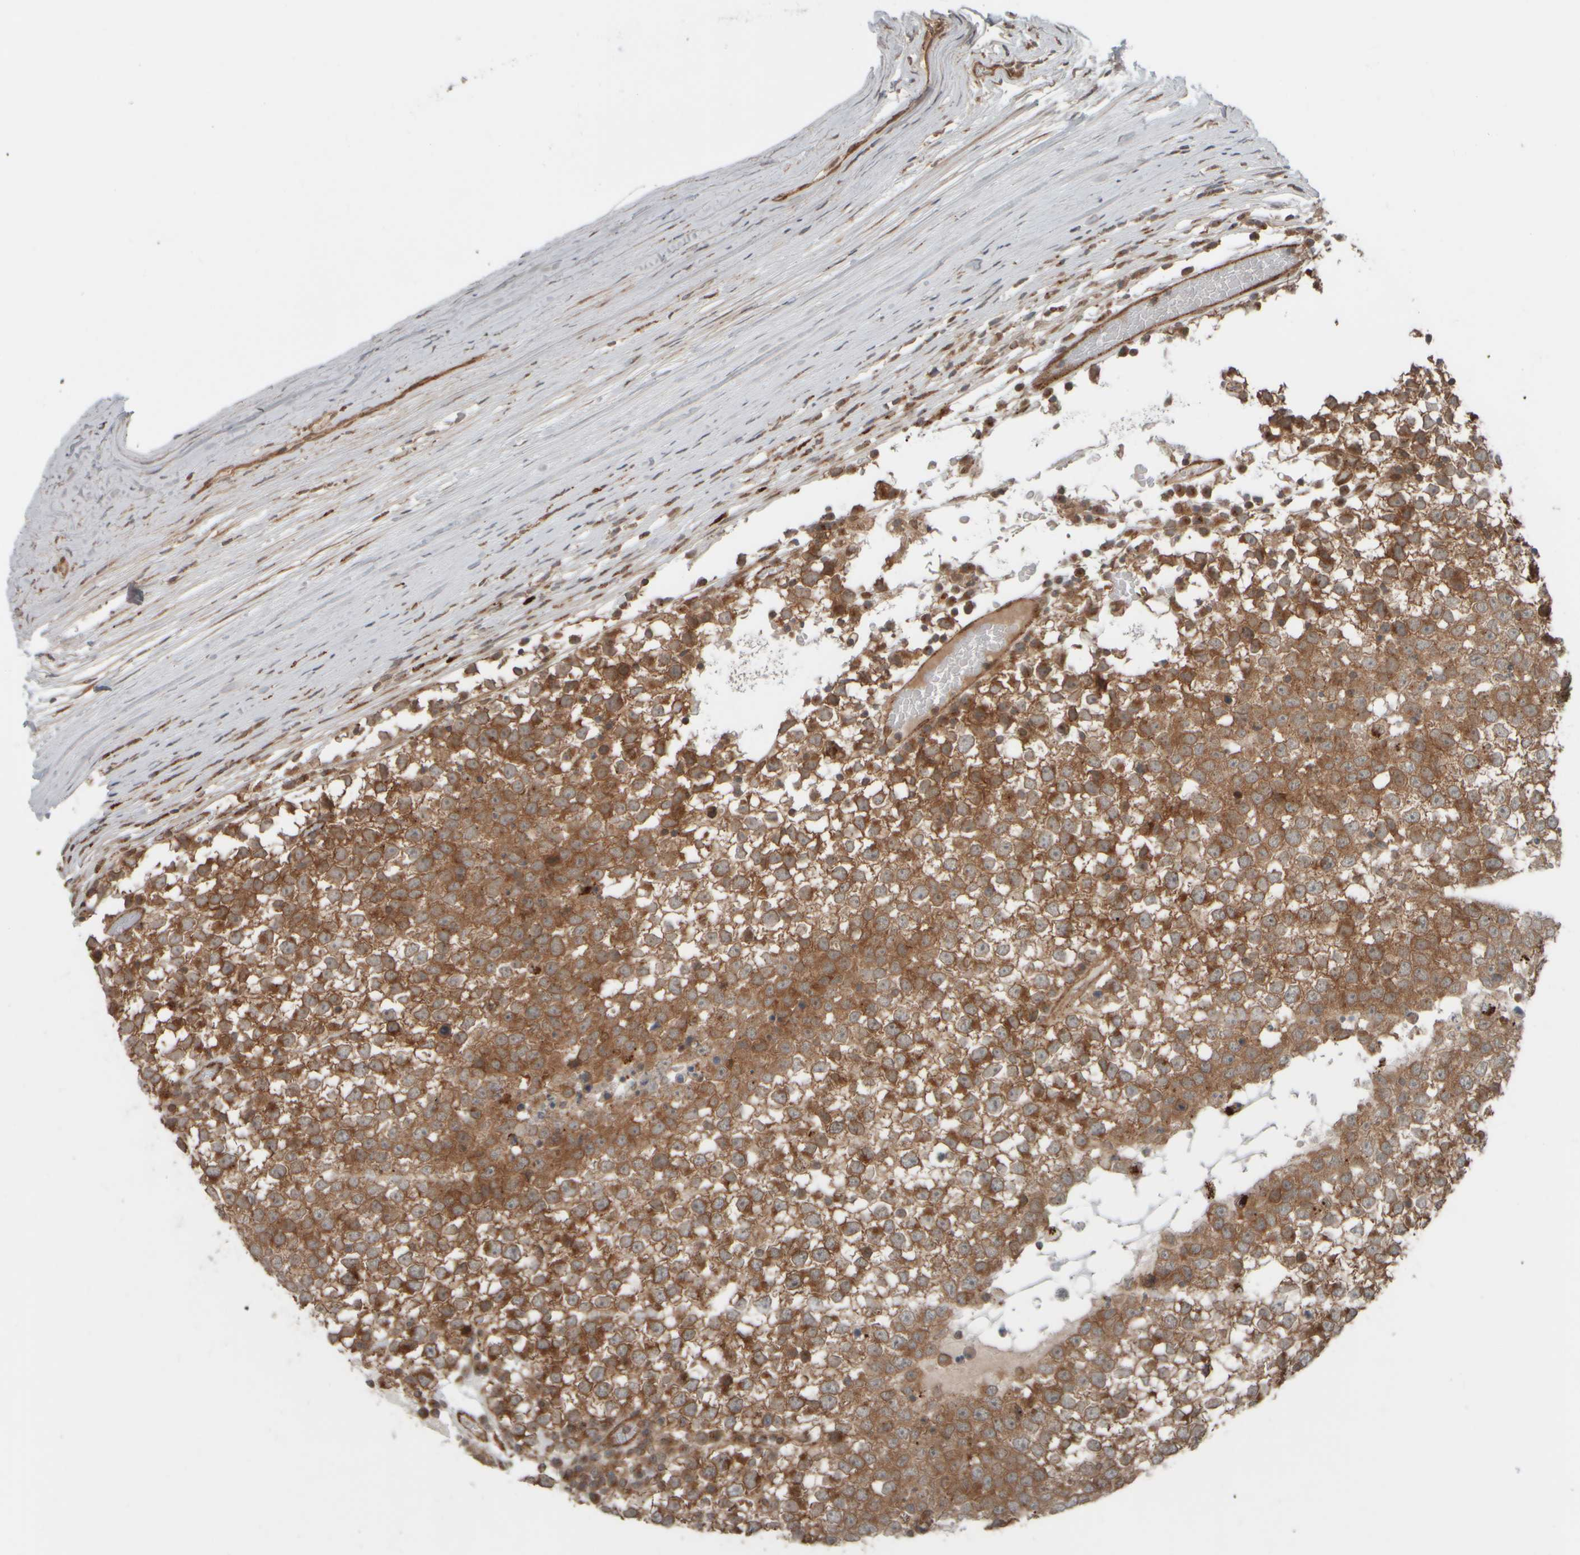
{"staining": {"intensity": "moderate", "quantity": ">75%", "location": "cytoplasmic/membranous"}, "tissue": "testis cancer", "cell_type": "Tumor cells", "image_type": "cancer", "snomed": [{"axis": "morphology", "description": "Seminoma, NOS"}, {"axis": "topography", "description": "Testis"}], "caption": "IHC micrograph of testis cancer (seminoma) stained for a protein (brown), which exhibits medium levels of moderate cytoplasmic/membranous positivity in approximately >75% of tumor cells.", "gene": "GIGYF1", "patient": {"sex": "male", "age": 65}}